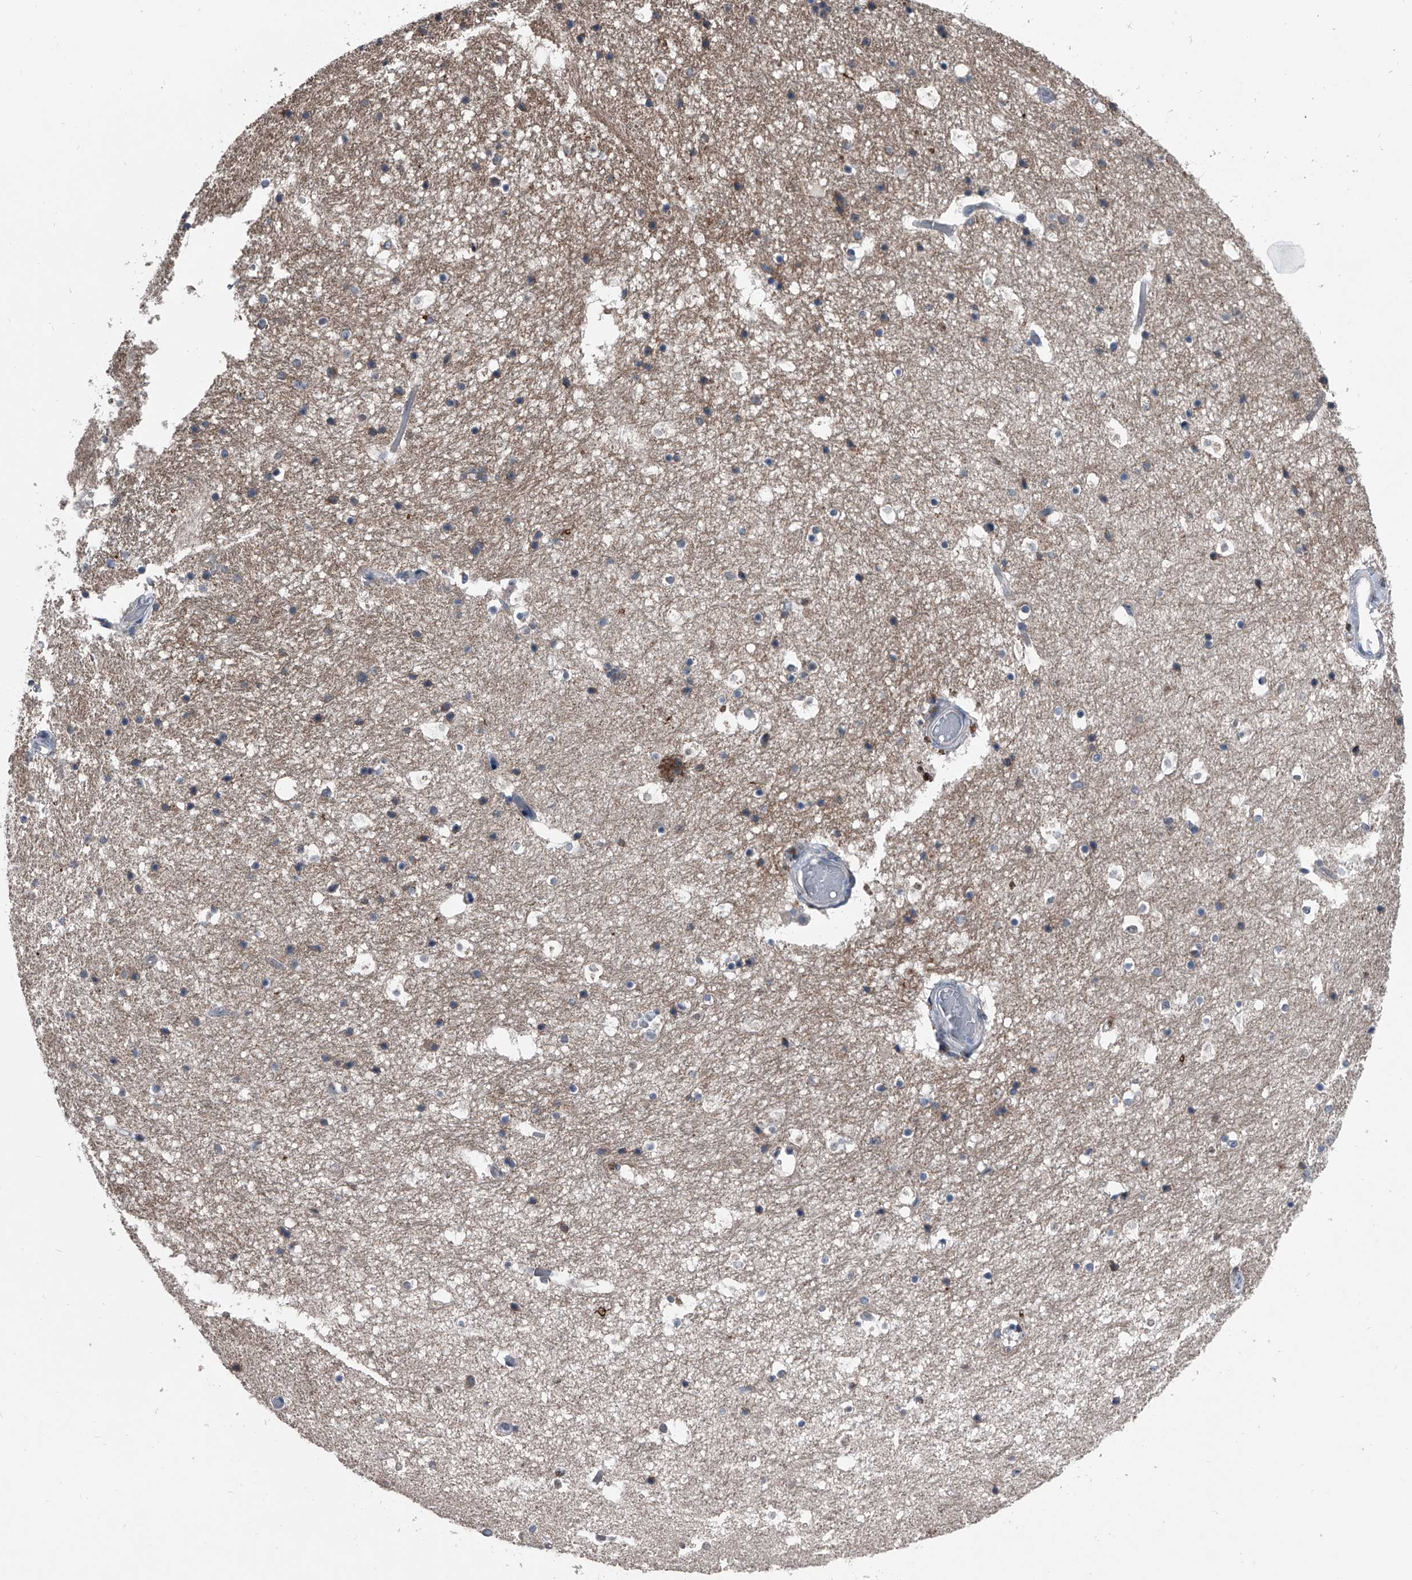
{"staining": {"intensity": "weak", "quantity": "25%-75%", "location": "cytoplasmic/membranous"}, "tissue": "hippocampus", "cell_type": "Glial cells", "image_type": "normal", "snomed": [{"axis": "morphology", "description": "Normal tissue, NOS"}, {"axis": "topography", "description": "Hippocampus"}], "caption": "Immunohistochemistry of unremarkable hippocampus shows low levels of weak cytoplasmic/membranous positivity in about 25%-75% of glial cells. (DAB (3,3'-diaminobenzidine) IHC, brown staining for protein, blue staining for nuclei).", "gene": "PIP5K1A", "patient": {"sex": "female", "age": 52}}